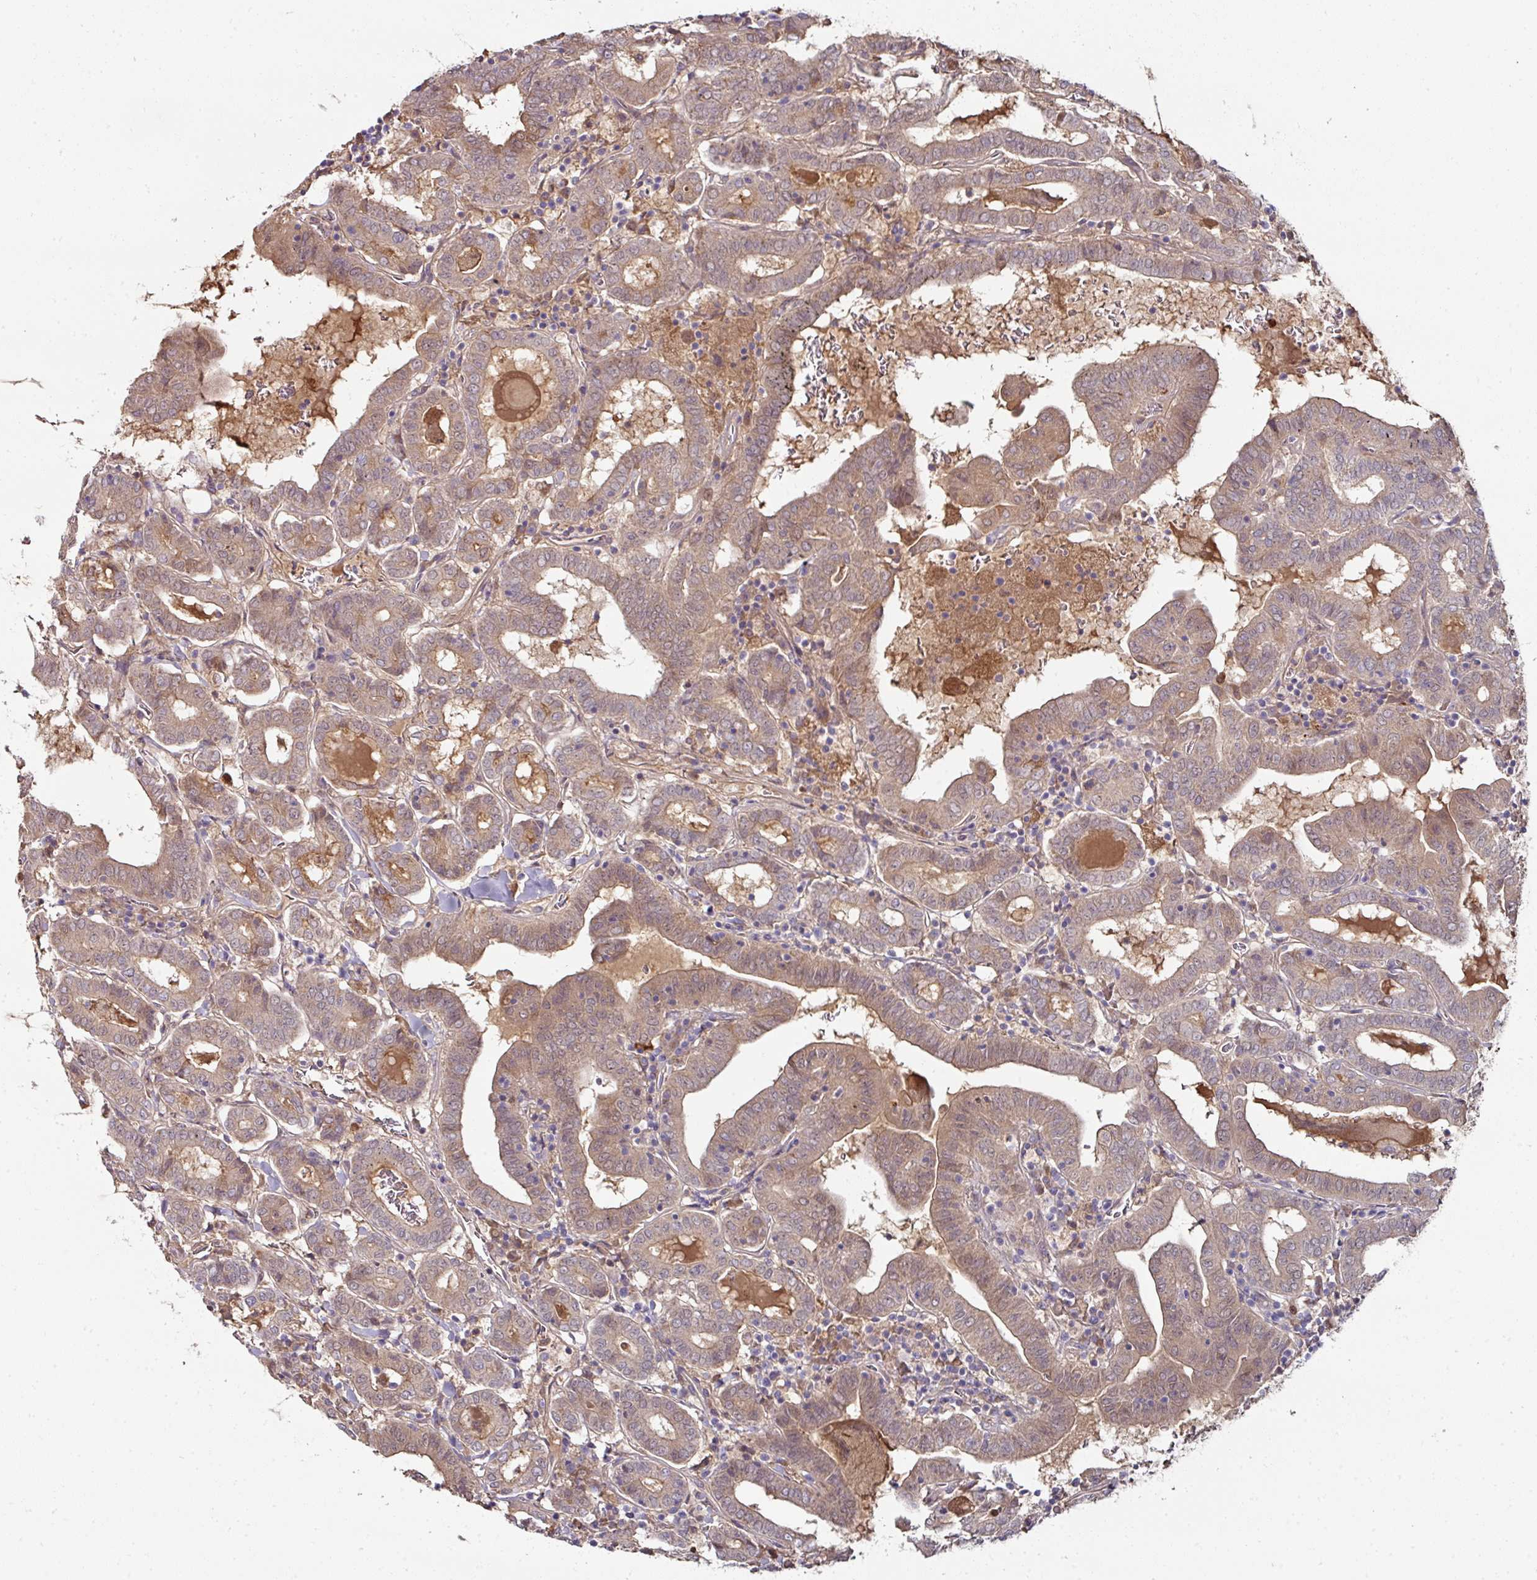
{"staining": {"intensity": "moderate", "quantity": ">75%", "location": "cytoplasmic/membranous"}, "tissue": "thyroid cancer", "cell_type": "Tumor cells", "image_type": "cancer", "snomed": [{"axis": "morphology", "description": "Papillary adenocarcinoma, NOS"}, {"axis": "topography", "description": "Thyroid gland"}], "caption": "Protein staining of papillary adenocarcinoma (thyroid) tissue exhibits moderate cytoplasmic/membranous expression in approximately >75% of tumor cells.", "gene": "CTDSP2", "patient": {"sex": "female", "age": 72}}